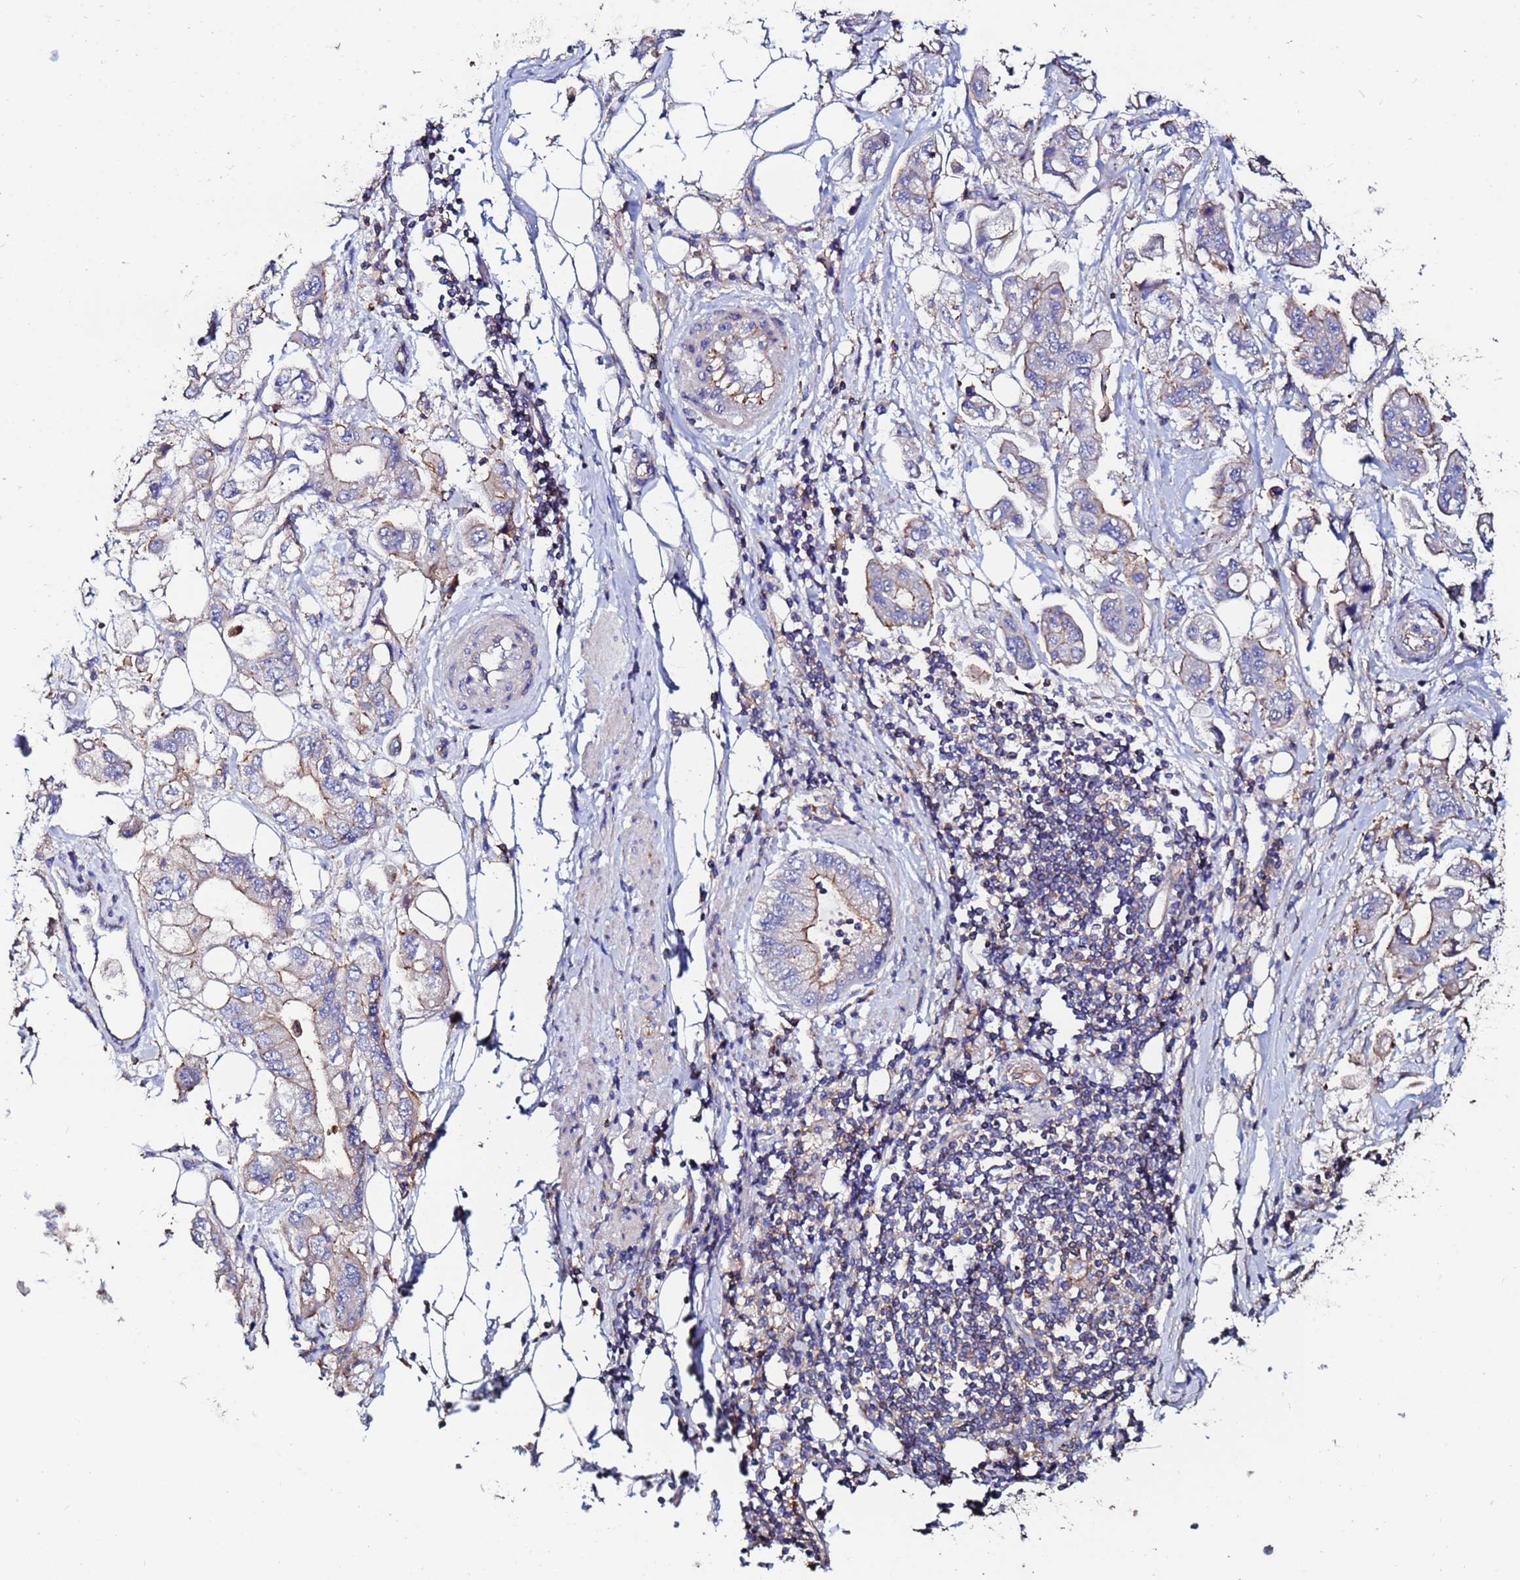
{"staining": {"intensity": "weak", "quantity": "25%-75%", "location": "cytoplasmic/membranous"}, "tissue": "stomach cancer", "cell_type": "Tumor cells", "image_type": "cancer", "snomed": [{"axis": "morphology", "description": "Adenocarcinoma, NOS"}, {"axis": "topography", "description": "Stomach"}], "caption": "Immunohistochemical staining of stomach adenocarcinoma reveals low levels of weak cytoplasmic/membranous staining in approximately 25%-75% of tumor cells.", "gene": "POTEE", "patient": {"sex": "male", "age": 62}}